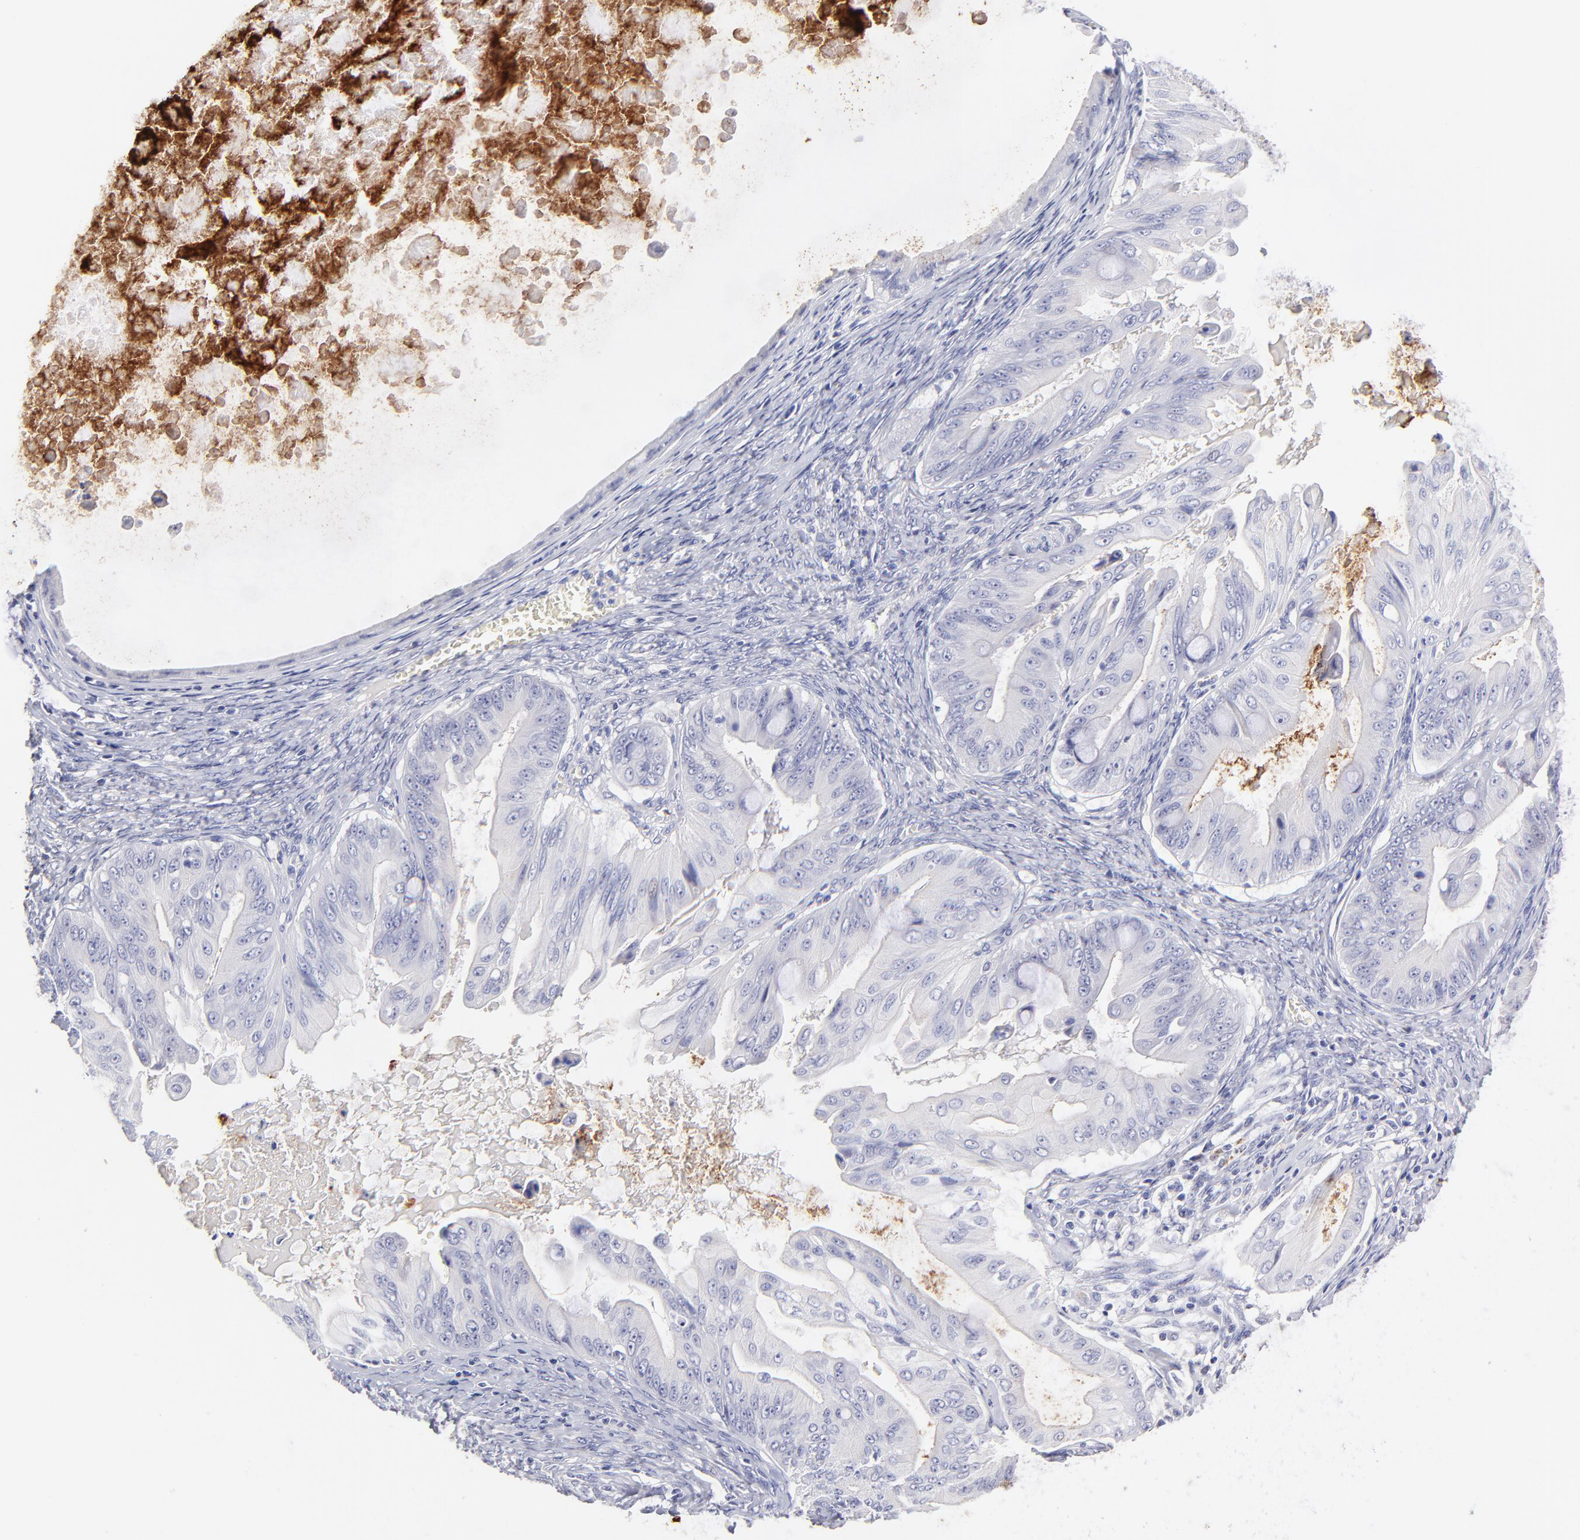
{"staining": {"intensity": "negative", "quantity": "none", "location": "none"}, "tissue": "ovarian cancer", "cell_type": "Tumor cells", "image_type": "cancer", "snomed": [{"axis": "morphology", "description": "Cystadenocarcinoma, mucinous, NOS"}, {"axis": "topography", "description": "Ovary"}], "caption": "An immunohistochemistry histopathology image of ovarian cancer is shown. There is no staining in tumor cells of ovarian cancer.", "gene": "BTG2", "patient": {"sex": "female", "age": 37}}